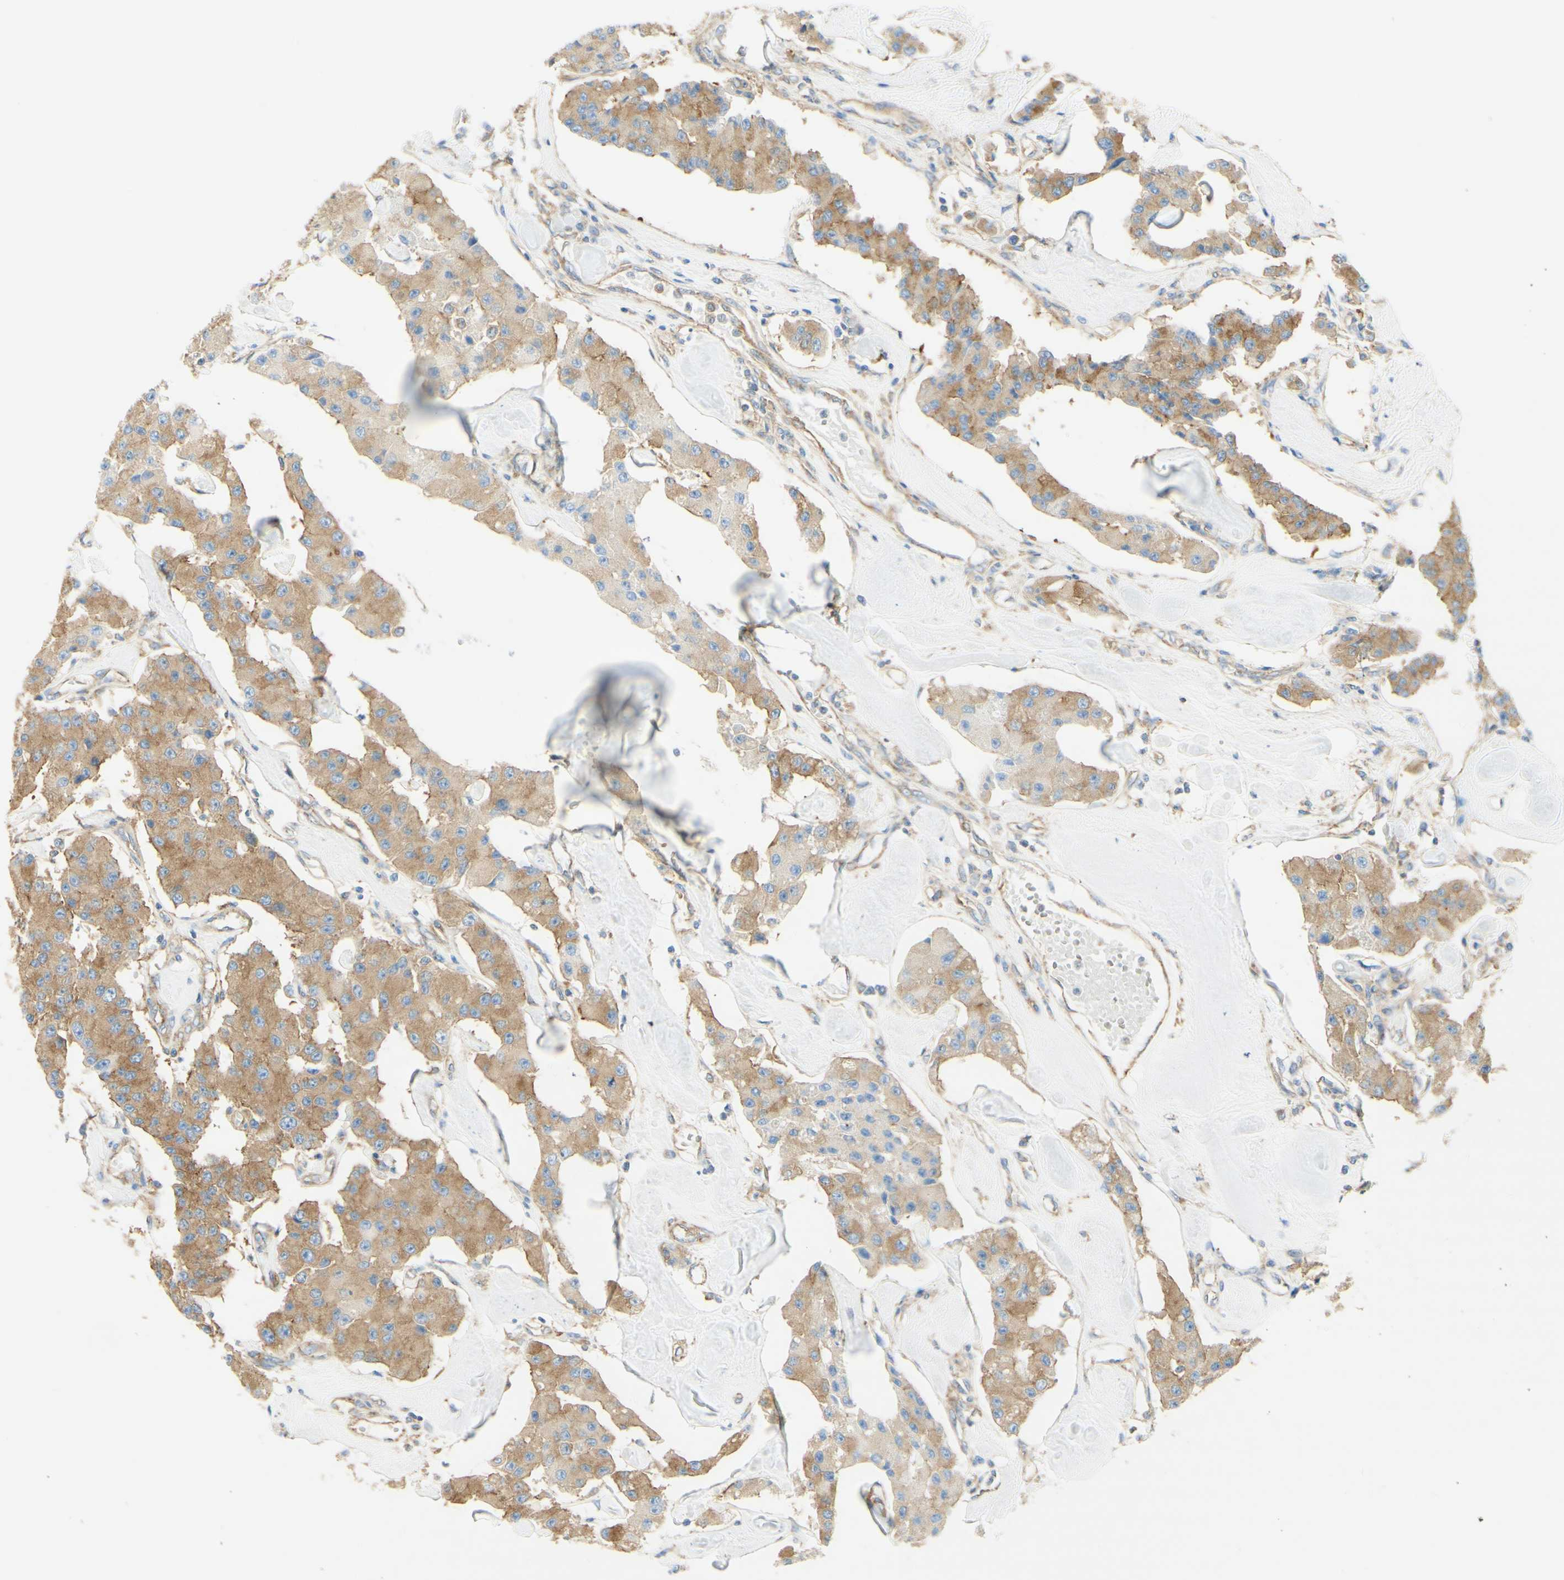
{"staining": {"intensity": "moderate", "quantity": ">75%", "location": "cytoplasmic/membranous"}, "tissue": "carcinoid", "cell_type": "Tumor cells", "image_type": "cancer", "snomed": [{"axis": "morphology", "description": "Carcinoid, malignant, NOS"}, {"axis": "topography", "description": "Pancreas"}], "caption": "Brown immunohistochemical staining in carcinoid exhibits moderate cytoplasmic/membranous staining in about >75% of tumor cells. The staining was performed using DAB (3,3'-diaminobenzidine), with brown indicating positive protein expression. Nuclei are stained blue with hematoxylin.", "gene": "CLTC", "patient": {"sex": "male", "age": 41}}